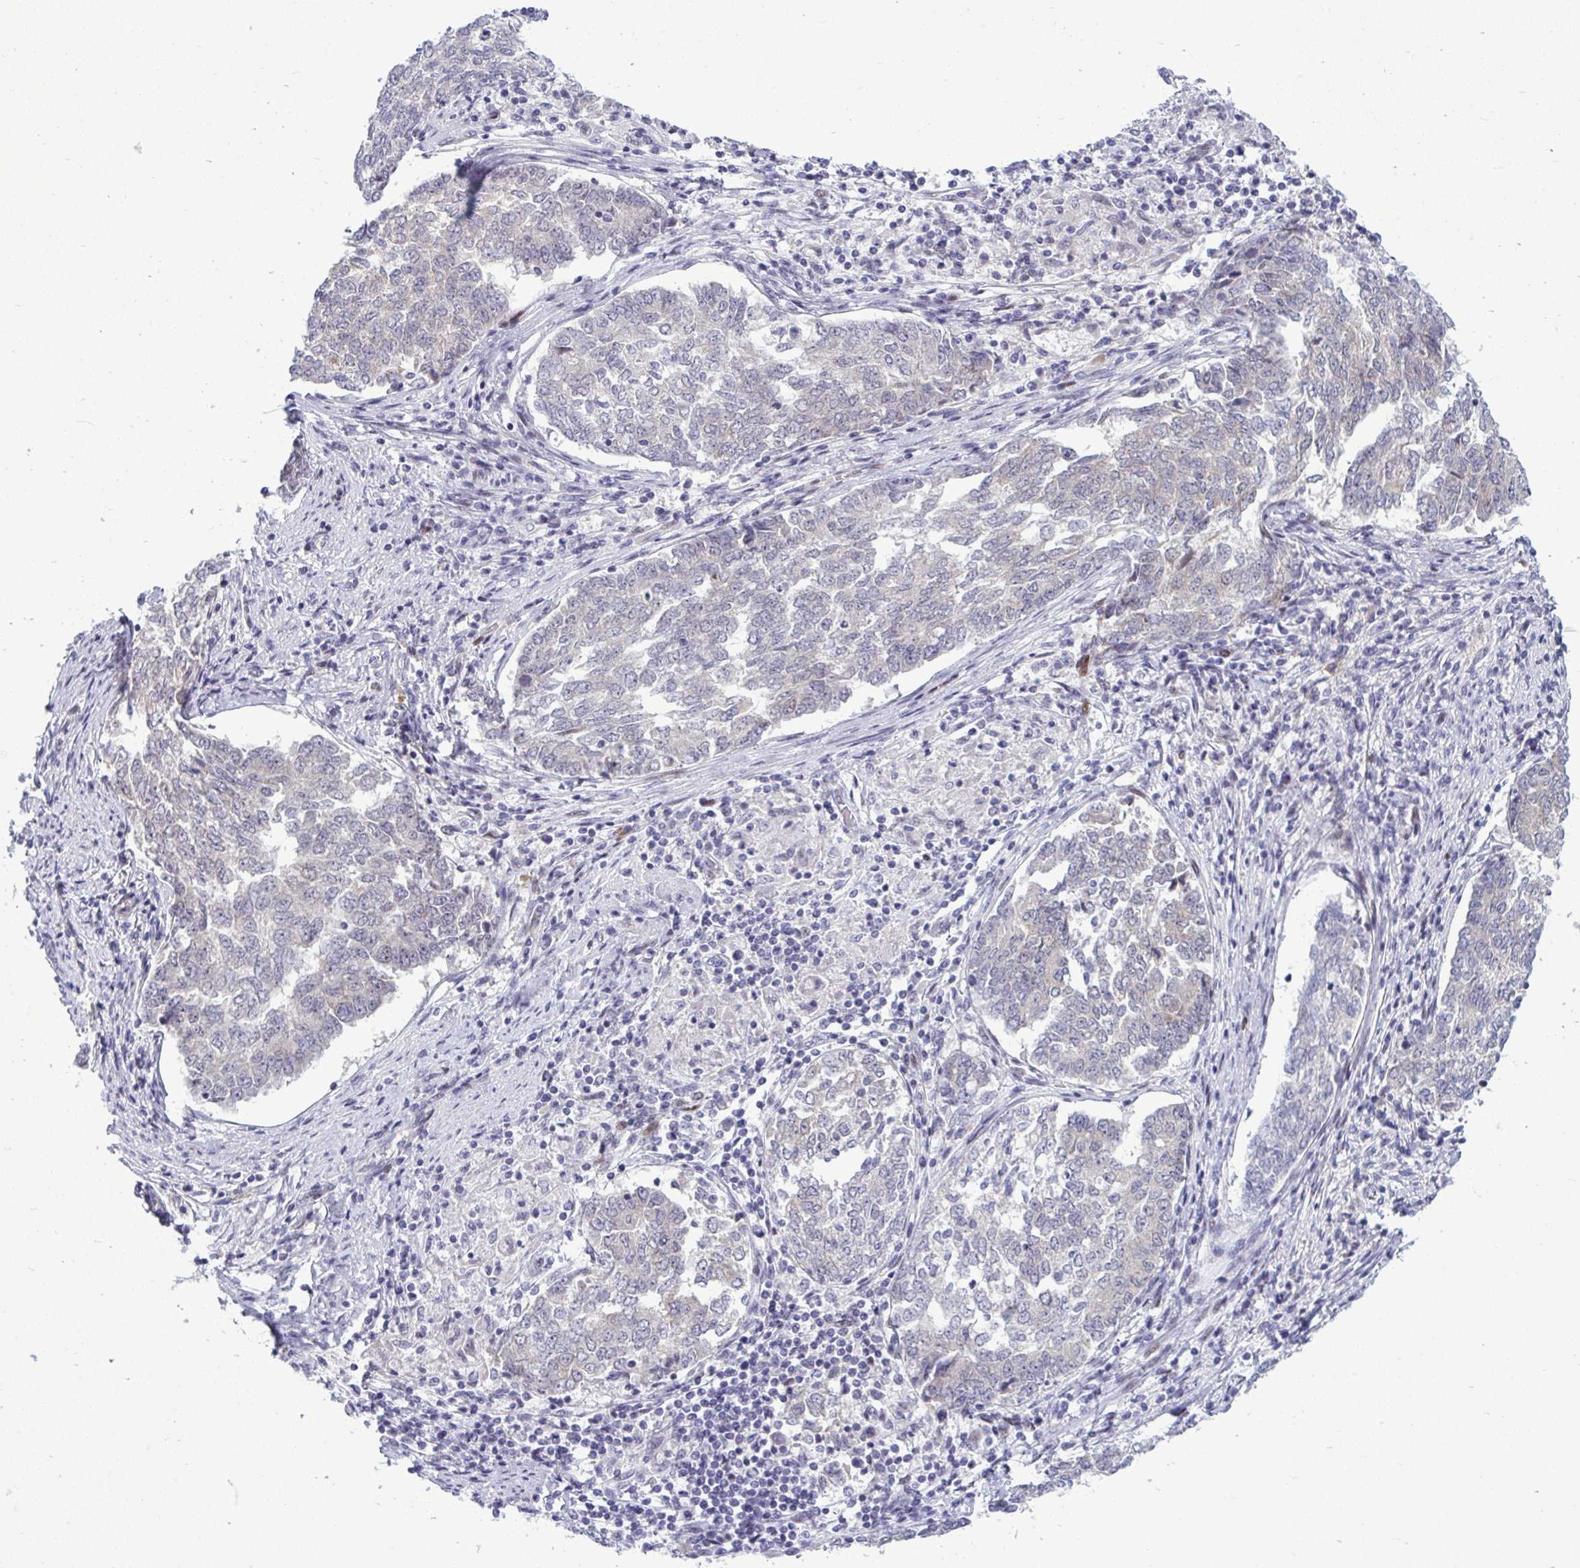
{"staining": {"intensity": "negative", "quantity": "none", "location": "none"}, "tissue": "endometrial cancer", "cell_type": "Tumor cells", "image_type": "cancer", "snomed": [{"axis": "morphology", "description": "Adenocarcinoma, NOS"}, {"axis": "topography", "description": "Endometrium"}], "caption": "High magnification brightfield microscopy of endometrial adenocarcinoma stained with DAB (brown) and counterstained with hematoxylin (blue): tumor cells show no significant expression.", "gene": "TAB1", "patient": {"sex": "female", "age": 80}}